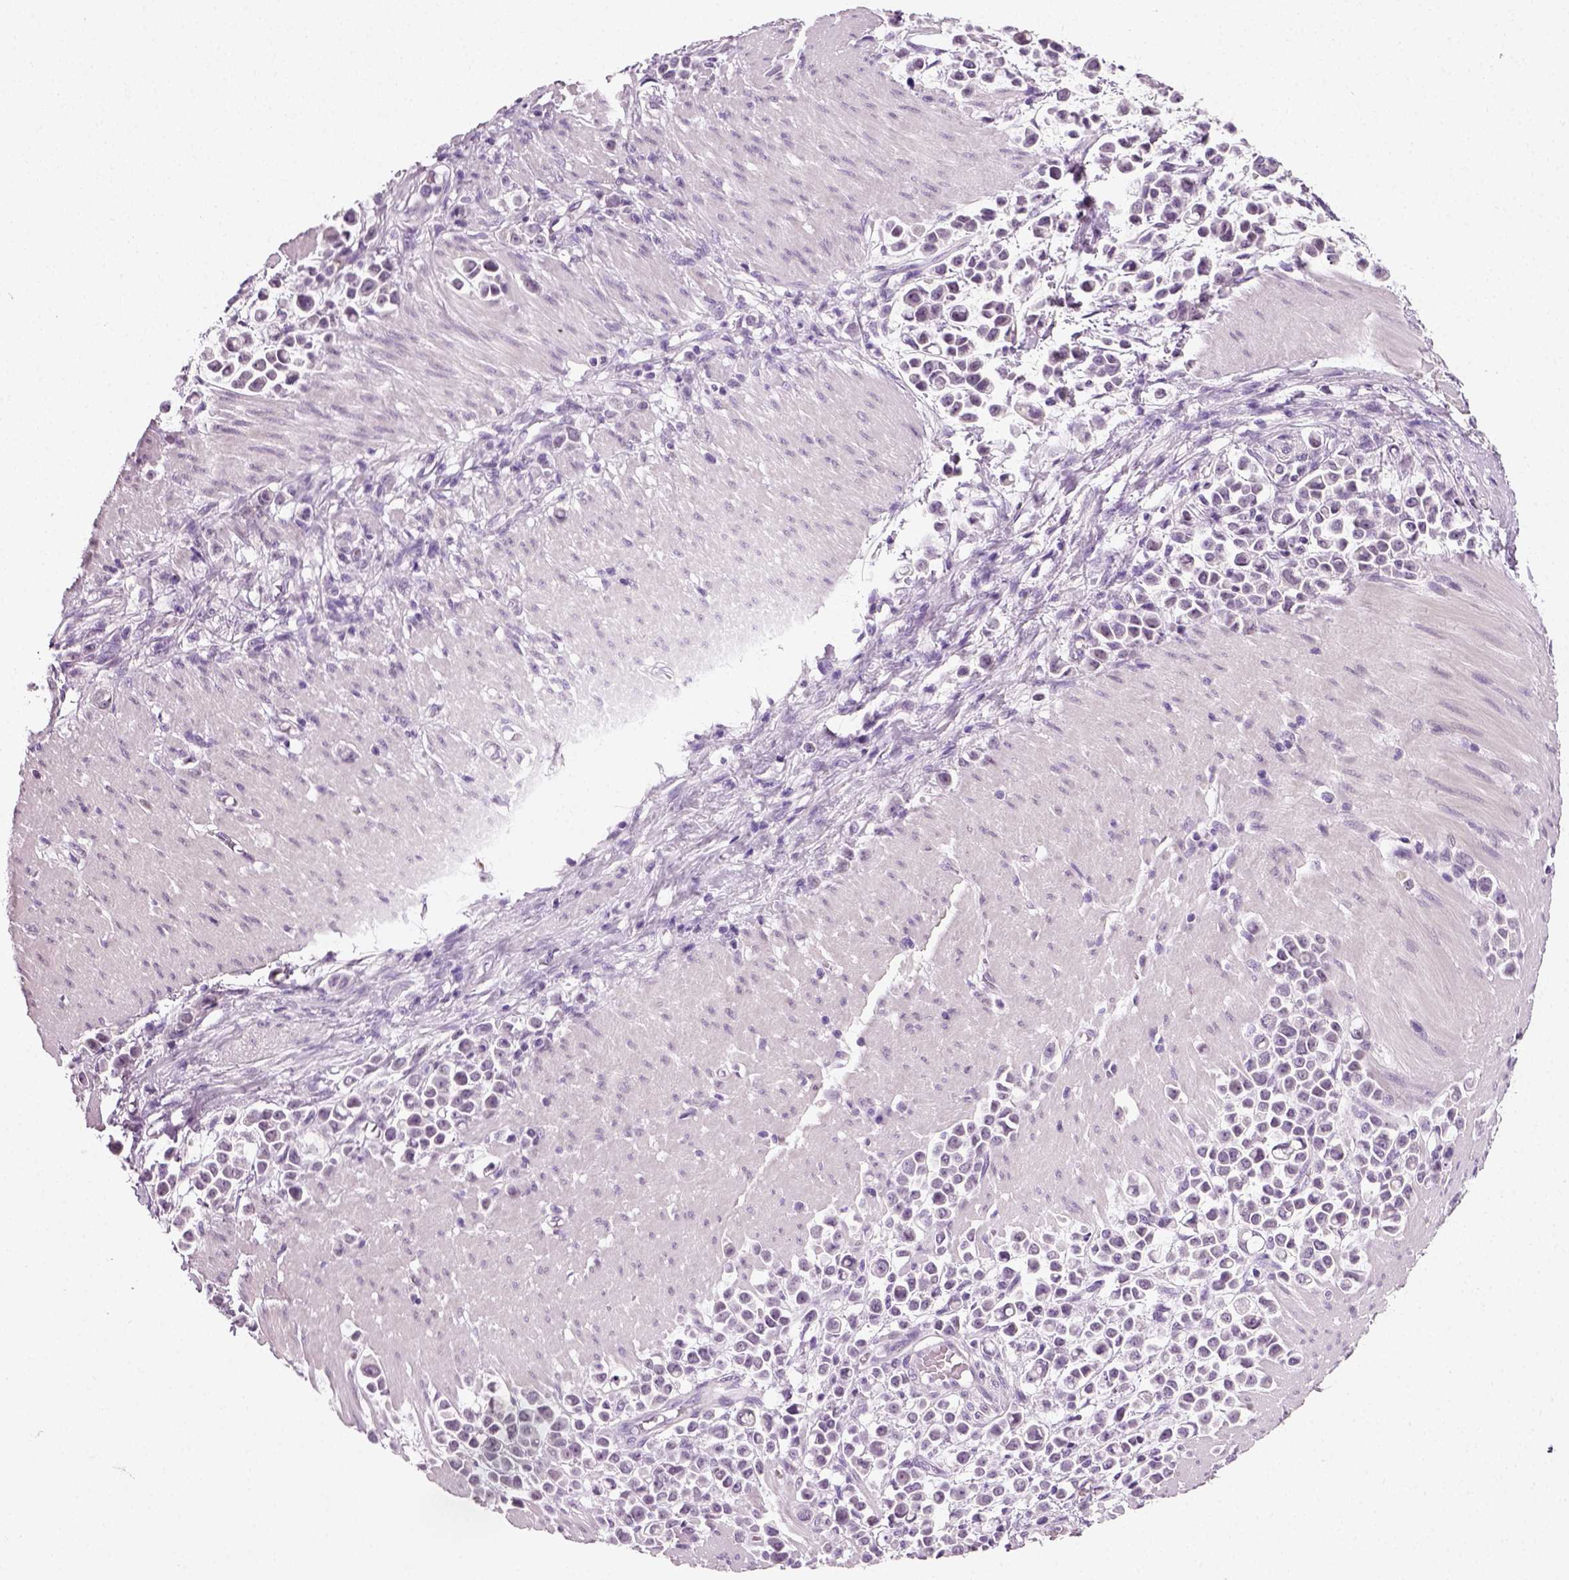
{"staining": {"intensity": "negative", "quantity": "none", "location": "none"}, "tissue": "stomach cancer", "cell_type": "Tumor cells", "image_type": "cancer", "snomed": [{"axis": "morphology", "description": "Adenocarcinoma, NOS"}, {"axis": "topography", "description": "Stomach"}], "caption": "This is a image of immunohistochemistry staining of stomach cancer (adenocarcinoma), which shows no staining in tumor cells.", "gene": "SPATA31E1", "patient": {"sex": "male", "age": 82}}